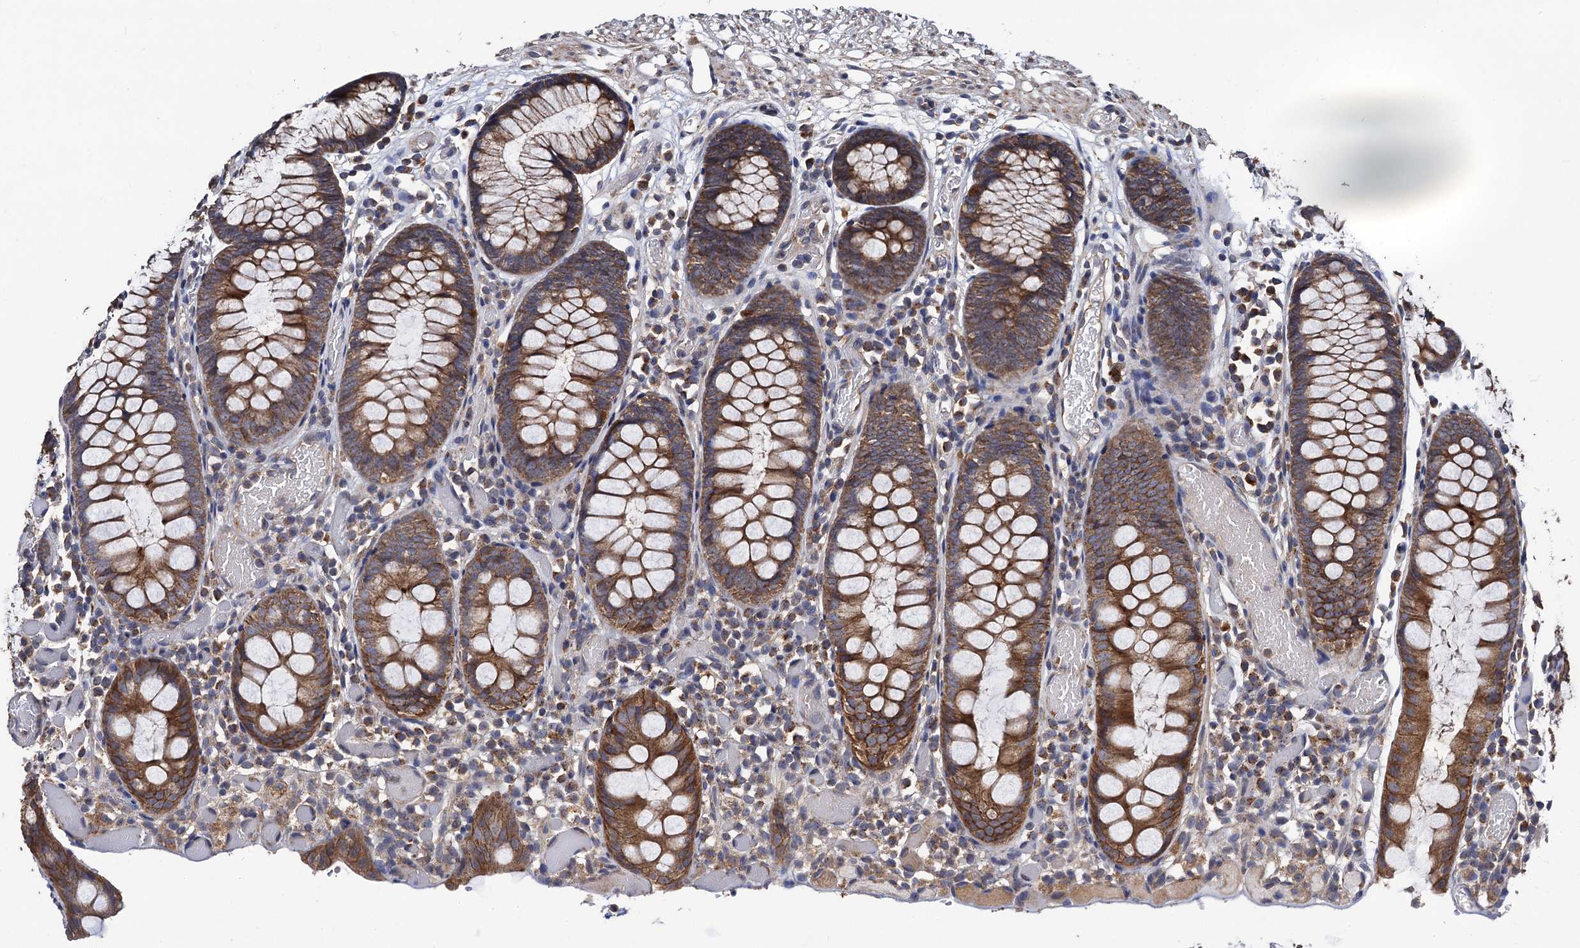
{"staining": {"intensity": "moderate", "quantity": ">75%", "location": "cytoplasmic/membranous"}, "tissue": "colon", "cell_type": "Endothelial cells", "image_type": "normal", "snomed": [{"axis": "morphology", "description": "Normal tissue, NOS"}, {"axis": "topography", "description": "Colon"}], "caption": "Brown immunohistochemical staining in unremarkable human colon exhibits moderate cytoplasmic/membranous expression in approximately >75% of endothelial cells.", "gene": "PPTC7", "patient": {"sex": "male", "age": 14}}